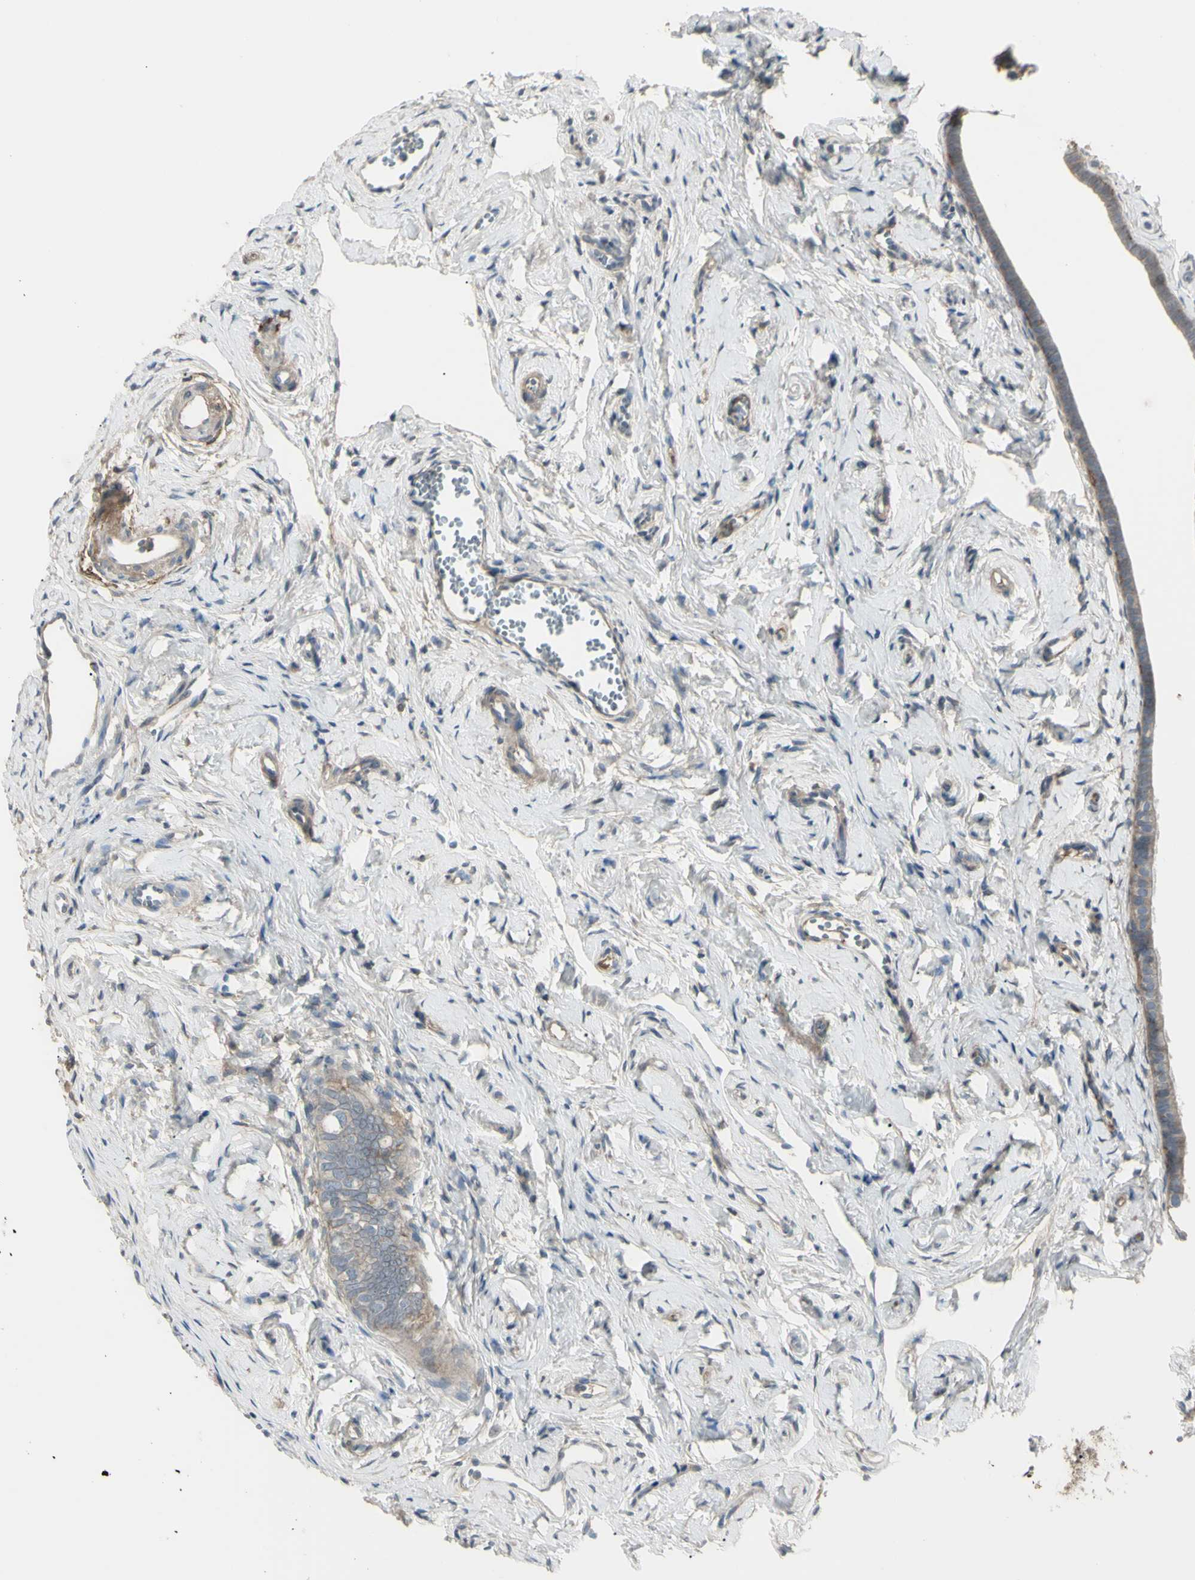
{"staining": {"intensity": "weak", "quantity": ">75%", "location": "cytoplasmic/membranous"}, "tissue": "fallopian tube", "cell_type": "Glandular cells", "image_type": "normal", "snomed": [{"axis": "morphology", "description": "Normal tissue, NOS"}, {"axis": "topography", "description": "Fallopian tube"}], "caption": "This is an image of IHC staining of unremarkable fallopian tube, which shows weak positivity in the cytoplasmic/membranous of glandular cells.", "gene": "CD276", "patient": {"sex": "female", "age": 71}}